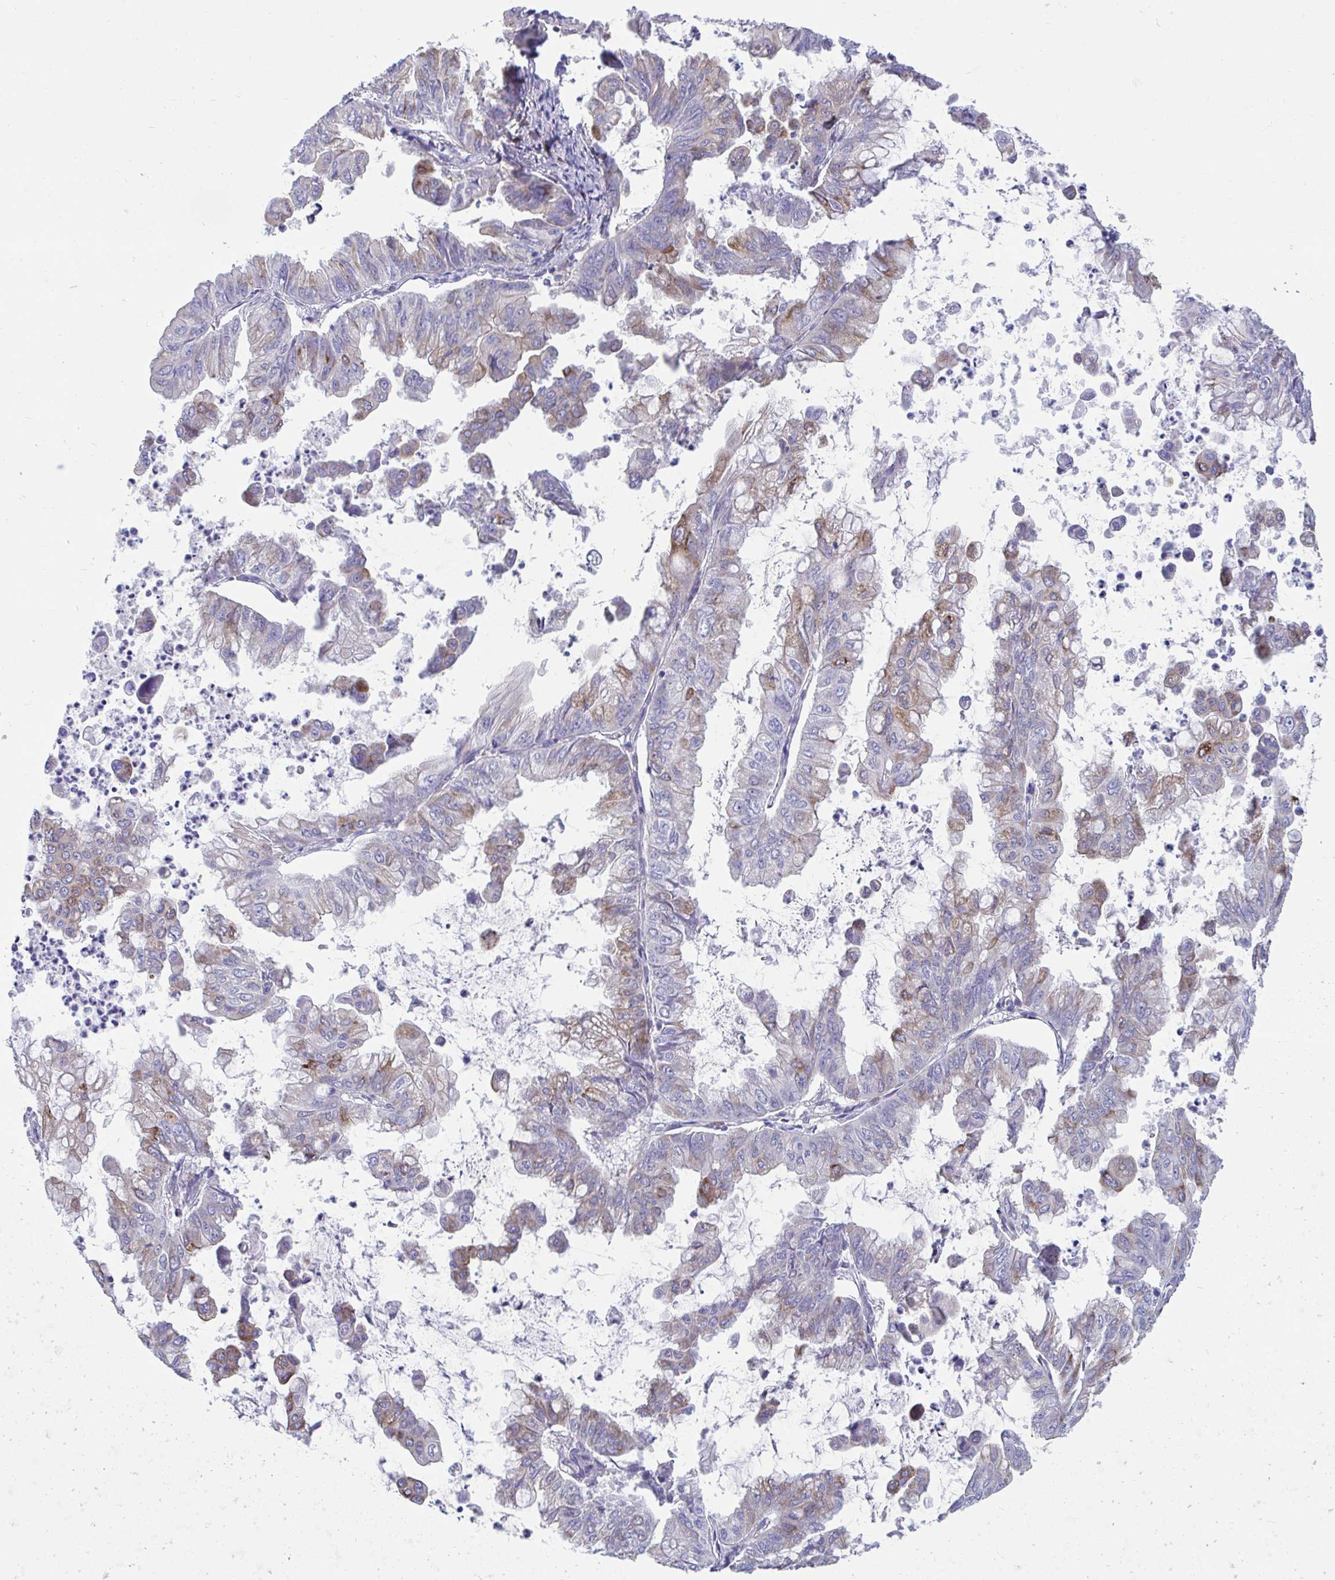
{"staining": {"intensity": "moderate", "quantity": "<25%", "location": "cytoplasmic/membranous"}, "tissue": "stomach cancer", "cell_type": "Tumor cells", "image_type": "cancer", "snomed": [{"axis": "morphology", "description": "Adenocarcinoma, NOS"}, {"axis": "topography", "description": "Stomach, upper"}], "caption": "Moderate cytoplasmic/membranous positivity for a protein is identified in about <25% of tumor cells of adenocarcinoma (stomach) using IHC.", "gene": "WBP1", "patient": {"sex": "male", "age": 80}}